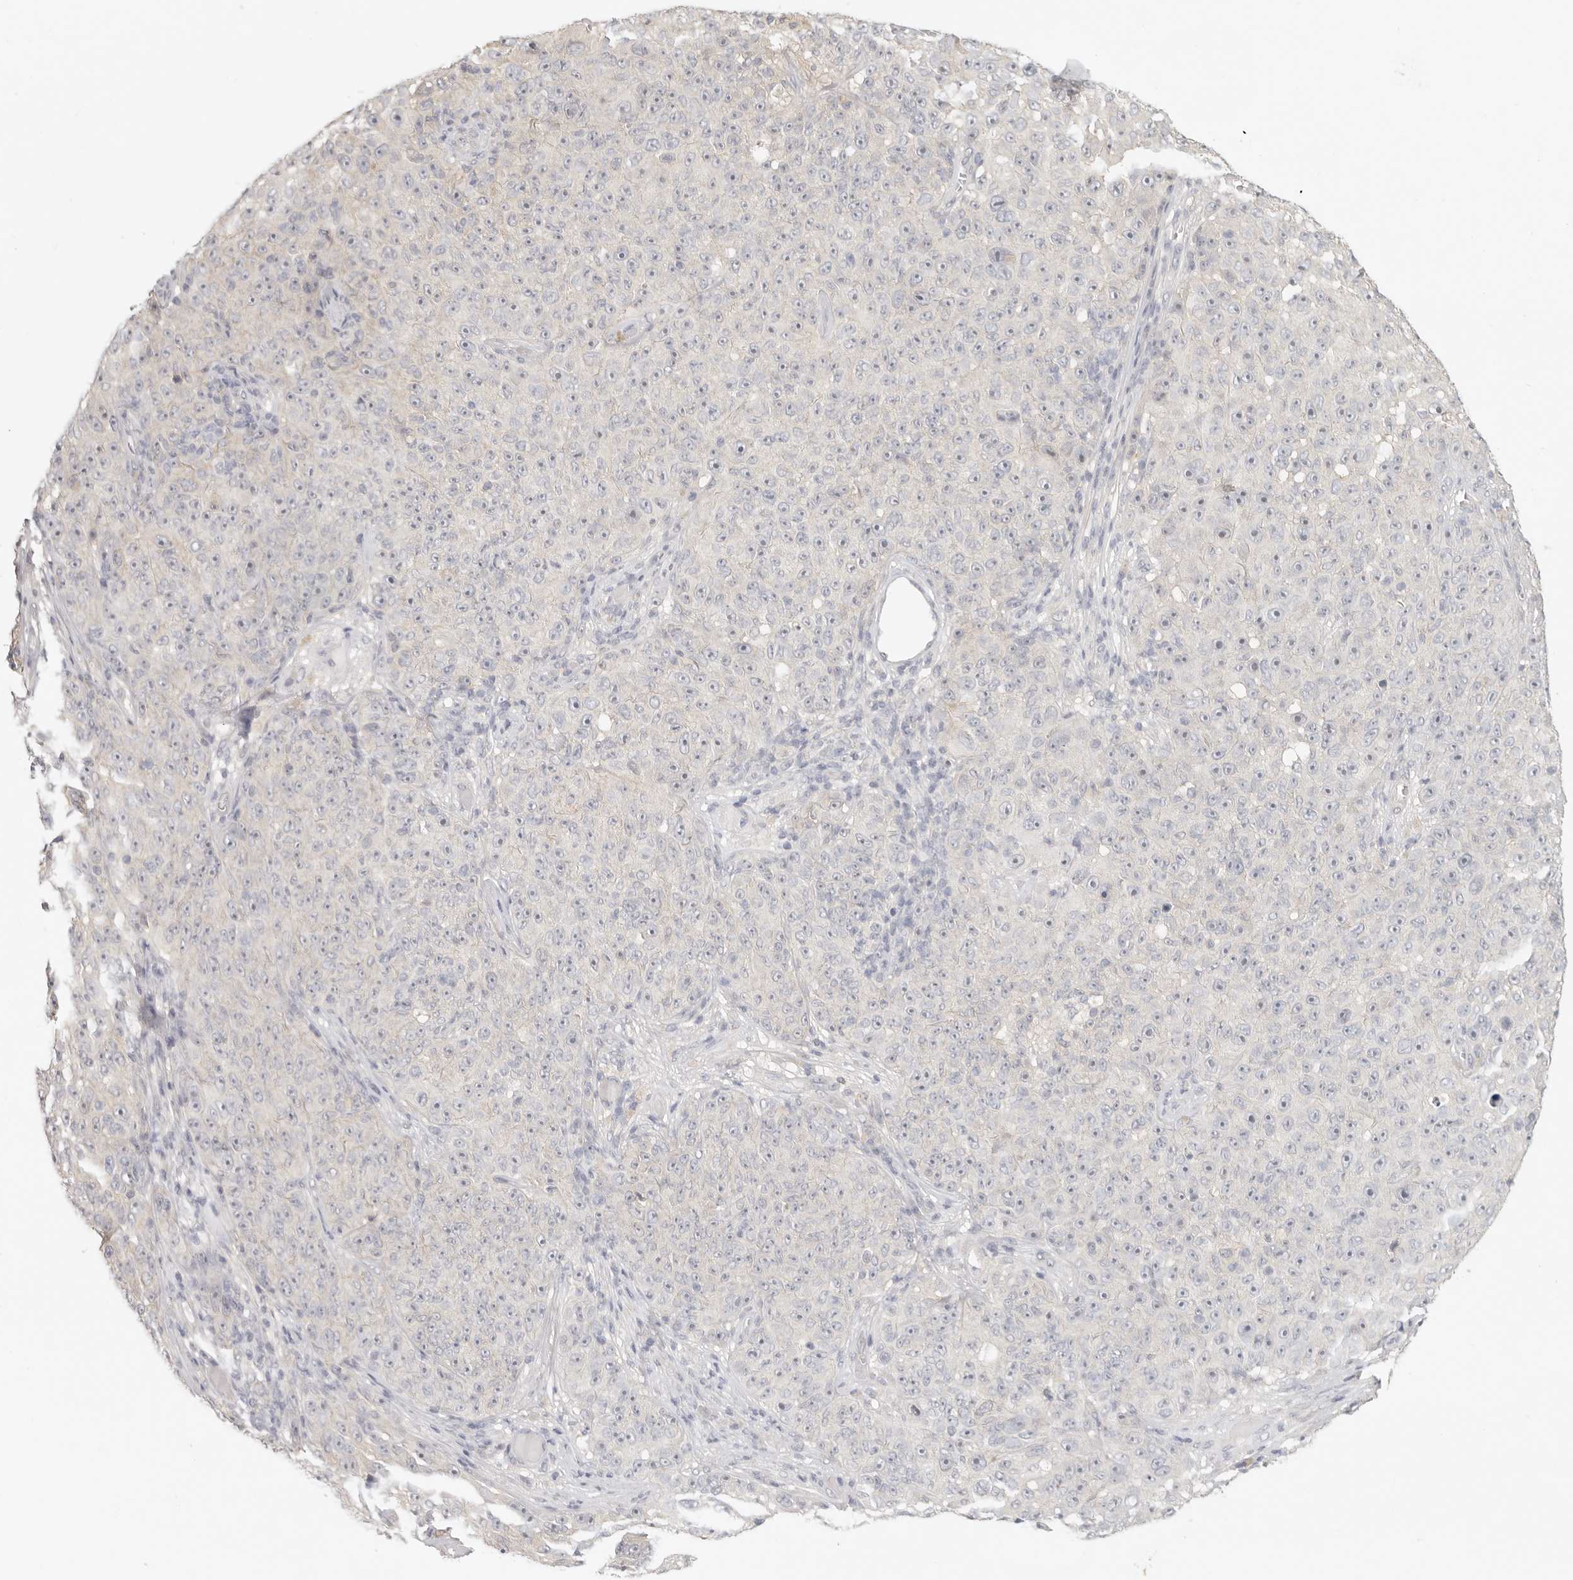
{"staining": {"intensity": "negative", "quantity": "none", "location": "none"}, "tissue": "melanoma", "cell_type": "Tumor cells", "image_type": "cancer", "snomed": [{"axis": "morphology", "description": "Malignant melanoma, NOS"}, {"axis": "topography", "description": "Skin"}], "caption": "Tumor cells are negative for protein expression in human melanoma. (DAB immunohistochemistry (IHC), high magnification).", "gene": "AHDC1", "patient": {"sex": "female", "age": 82}}